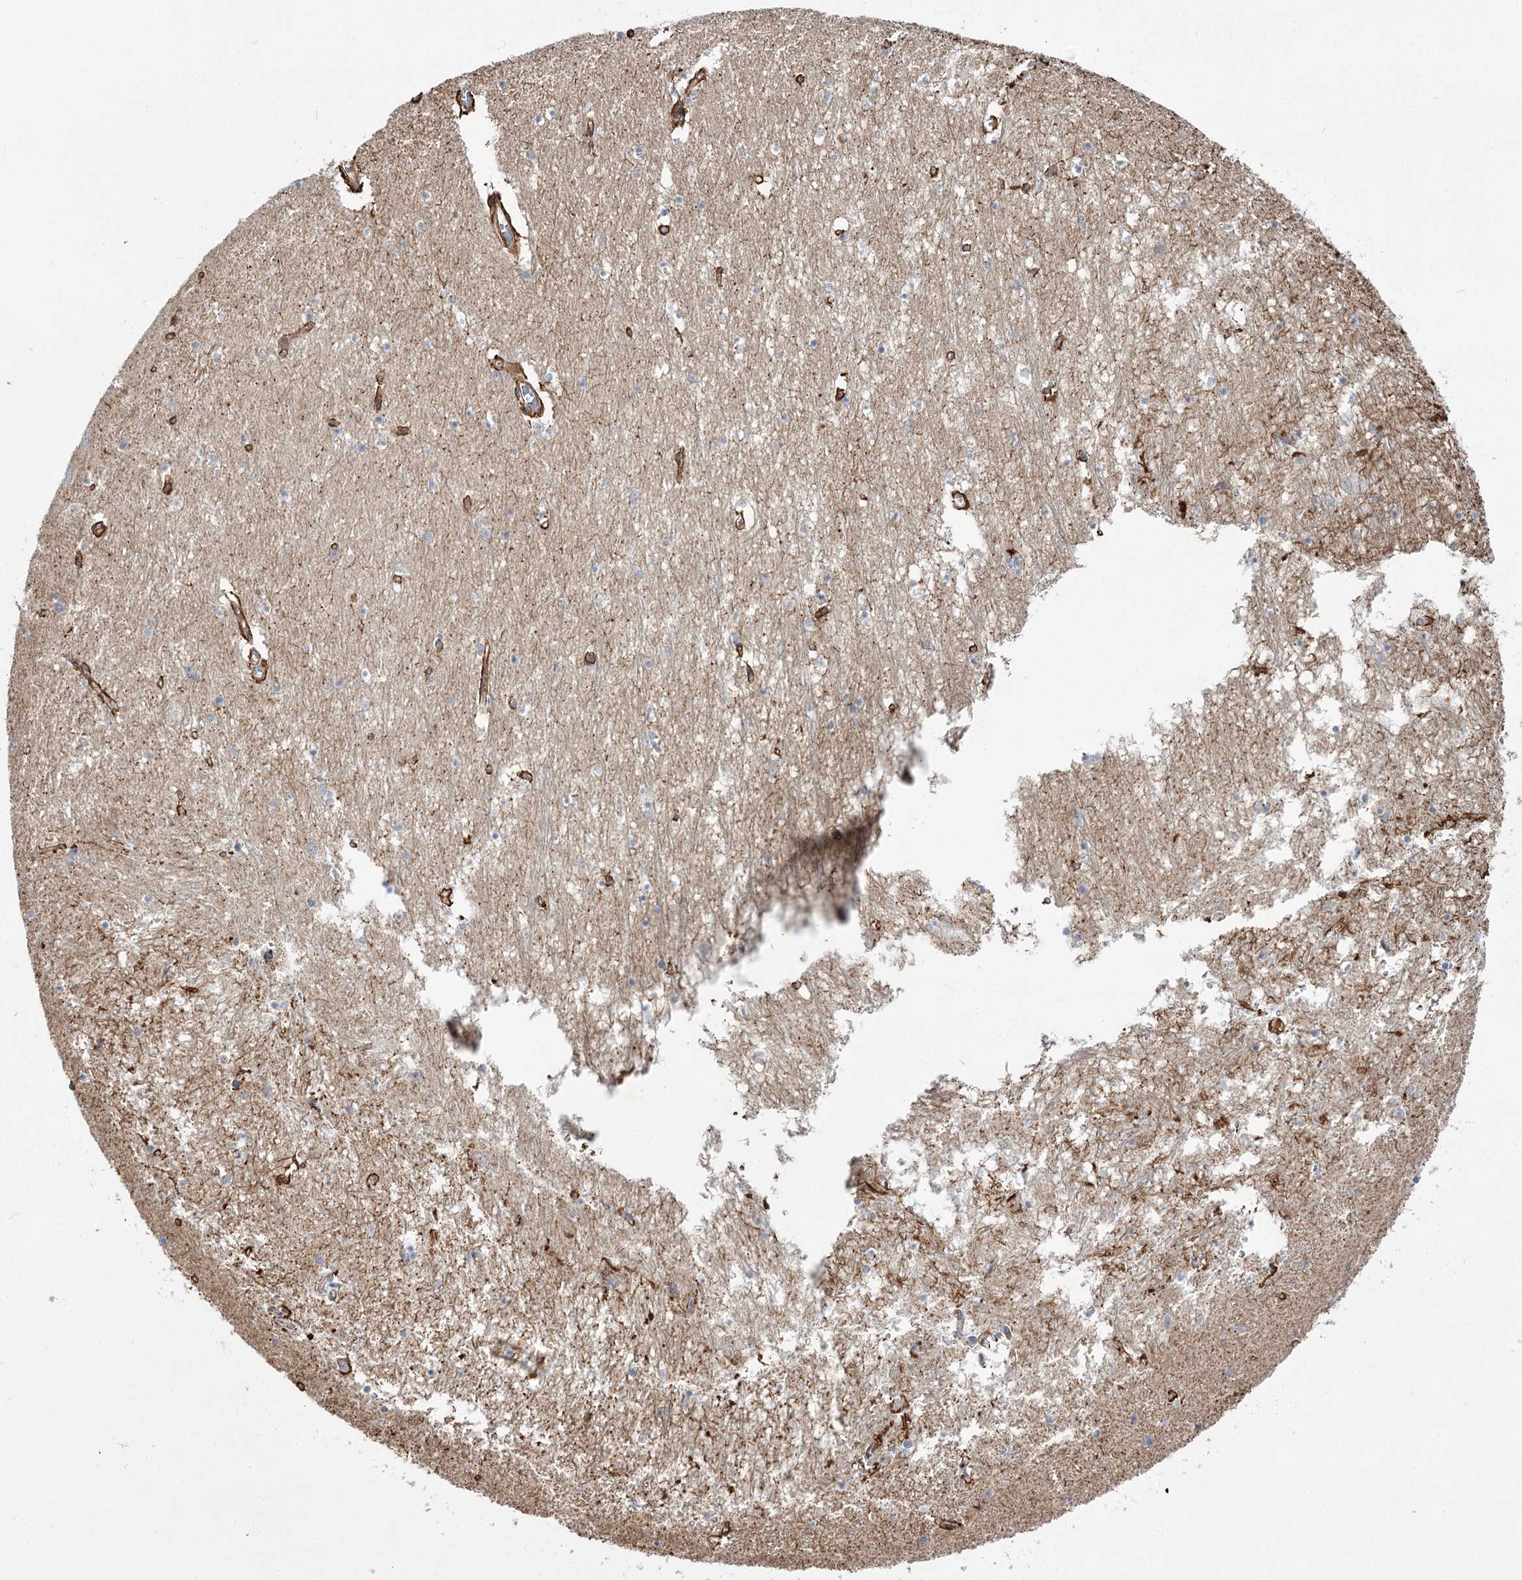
{"staining": {"intensity": "negative", "quantity": "none", "location": "none"}, "tissue": "hippocampus", "cell_type": "Glial cells", "image_type": "normal", "snomed": [{"axis": "morphology", "description": "Normal tissue, NOS"}, {"axis": "topography", "description": "Hippocampus"}], "caption": "The photomicrograph shows no staining of glial cells in normal hippocampus.", "gene": "SH3BP5L", "patient": {"sex": "male", "age": 70}}